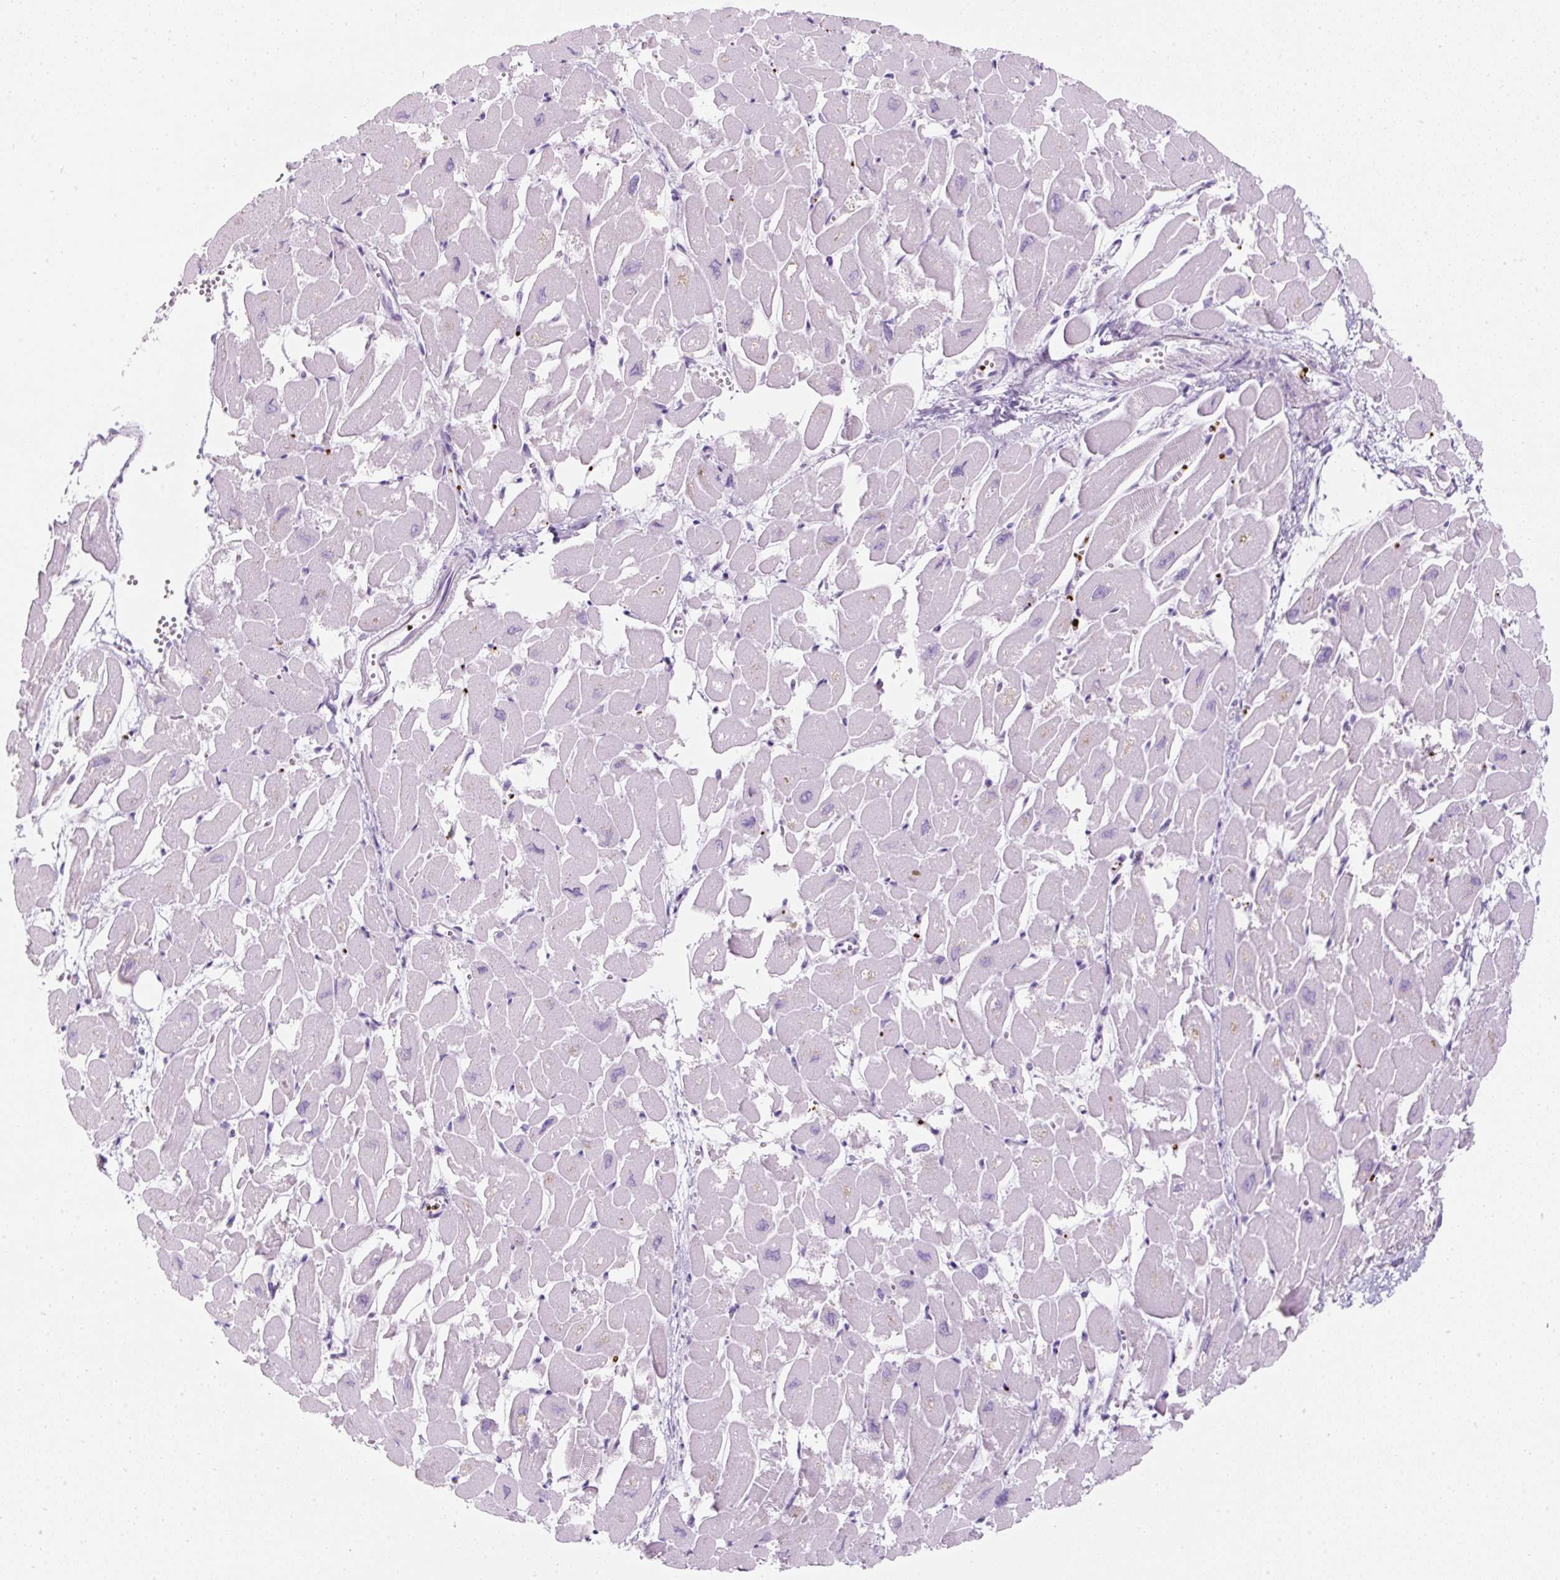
{"staining": {"intensity": "negative", "quantity": "none", "location": "none"}, "tissue": "heart muscle", "cell_type": "Cardiomyocytes", "image_type": "normal", "snomed": [{"axis": "morphology", "description": "Normal tissue, NOS"}, {"axis": "topography", "description": "Heart"}], "caption": "A high-resolution photomicrograph shows IHC staining of unremarkable heart muscle, which shows no significant expression in cardiomyocytes. (DAB (3,3'-diaminobenzidine) immunohistochemistry (IHC) with hematoxylin counter stain).", "gene": "ENSG00000288796", "patient": {"sex": "male", "age": 54}}